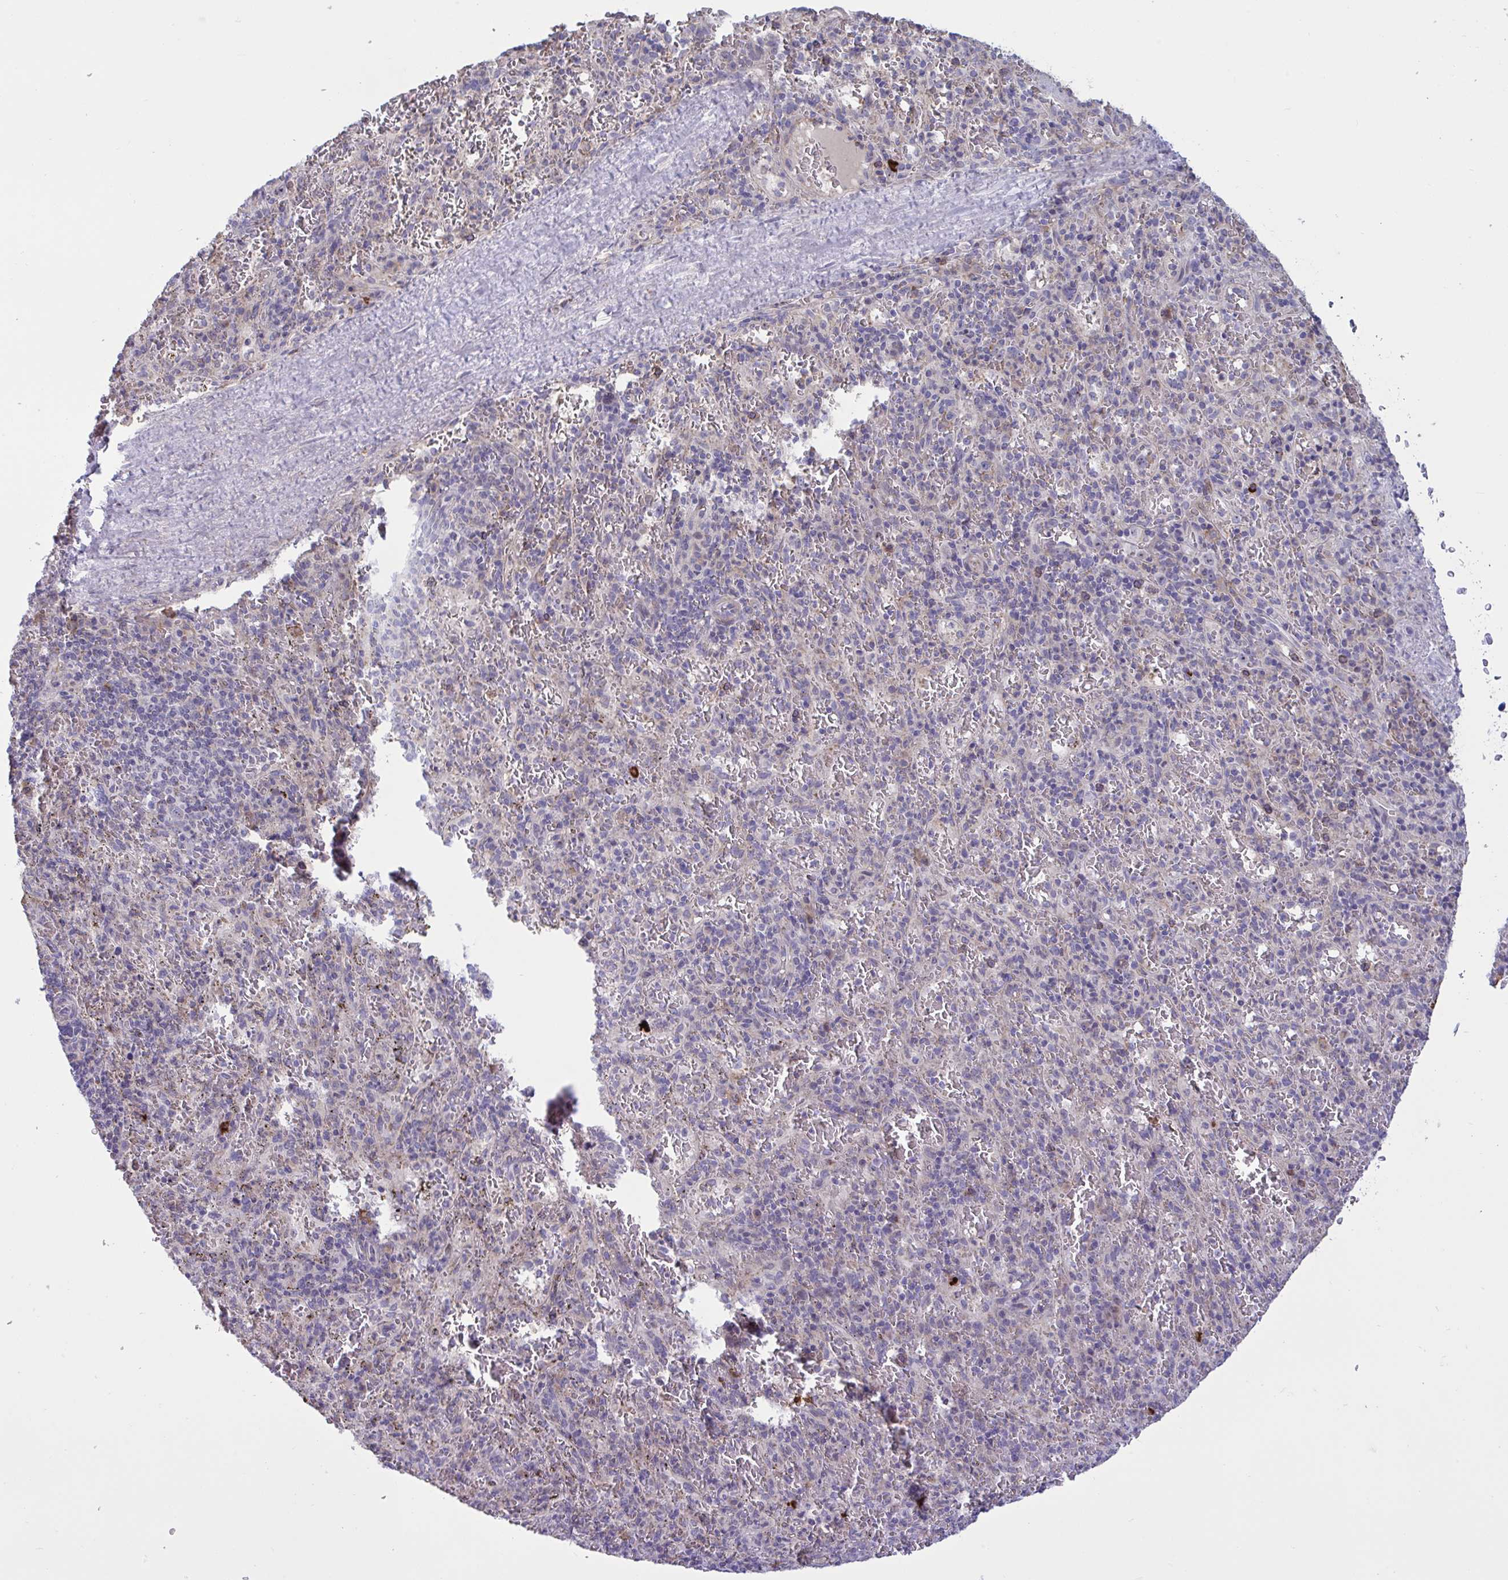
{"staining": {"intensity": "negative", "quantity": "none", "location": "none"}, "tissue": "spleen", "cell_type": "Cells in red pulp", "image_type": "normal", "snomed": [{"axis": "morphology", "description": "Normal tissue, NOS"}, {"axis": "topography", "description": "Spleen"}], "caption": "Immunohistochemistry of unremarkable human spleen reveals no positivity in cells in red pulp. (DAB immunohistochemistry, high magnification).", "gene": "CD101", "patient": {"sex": "male", "age": 57}}